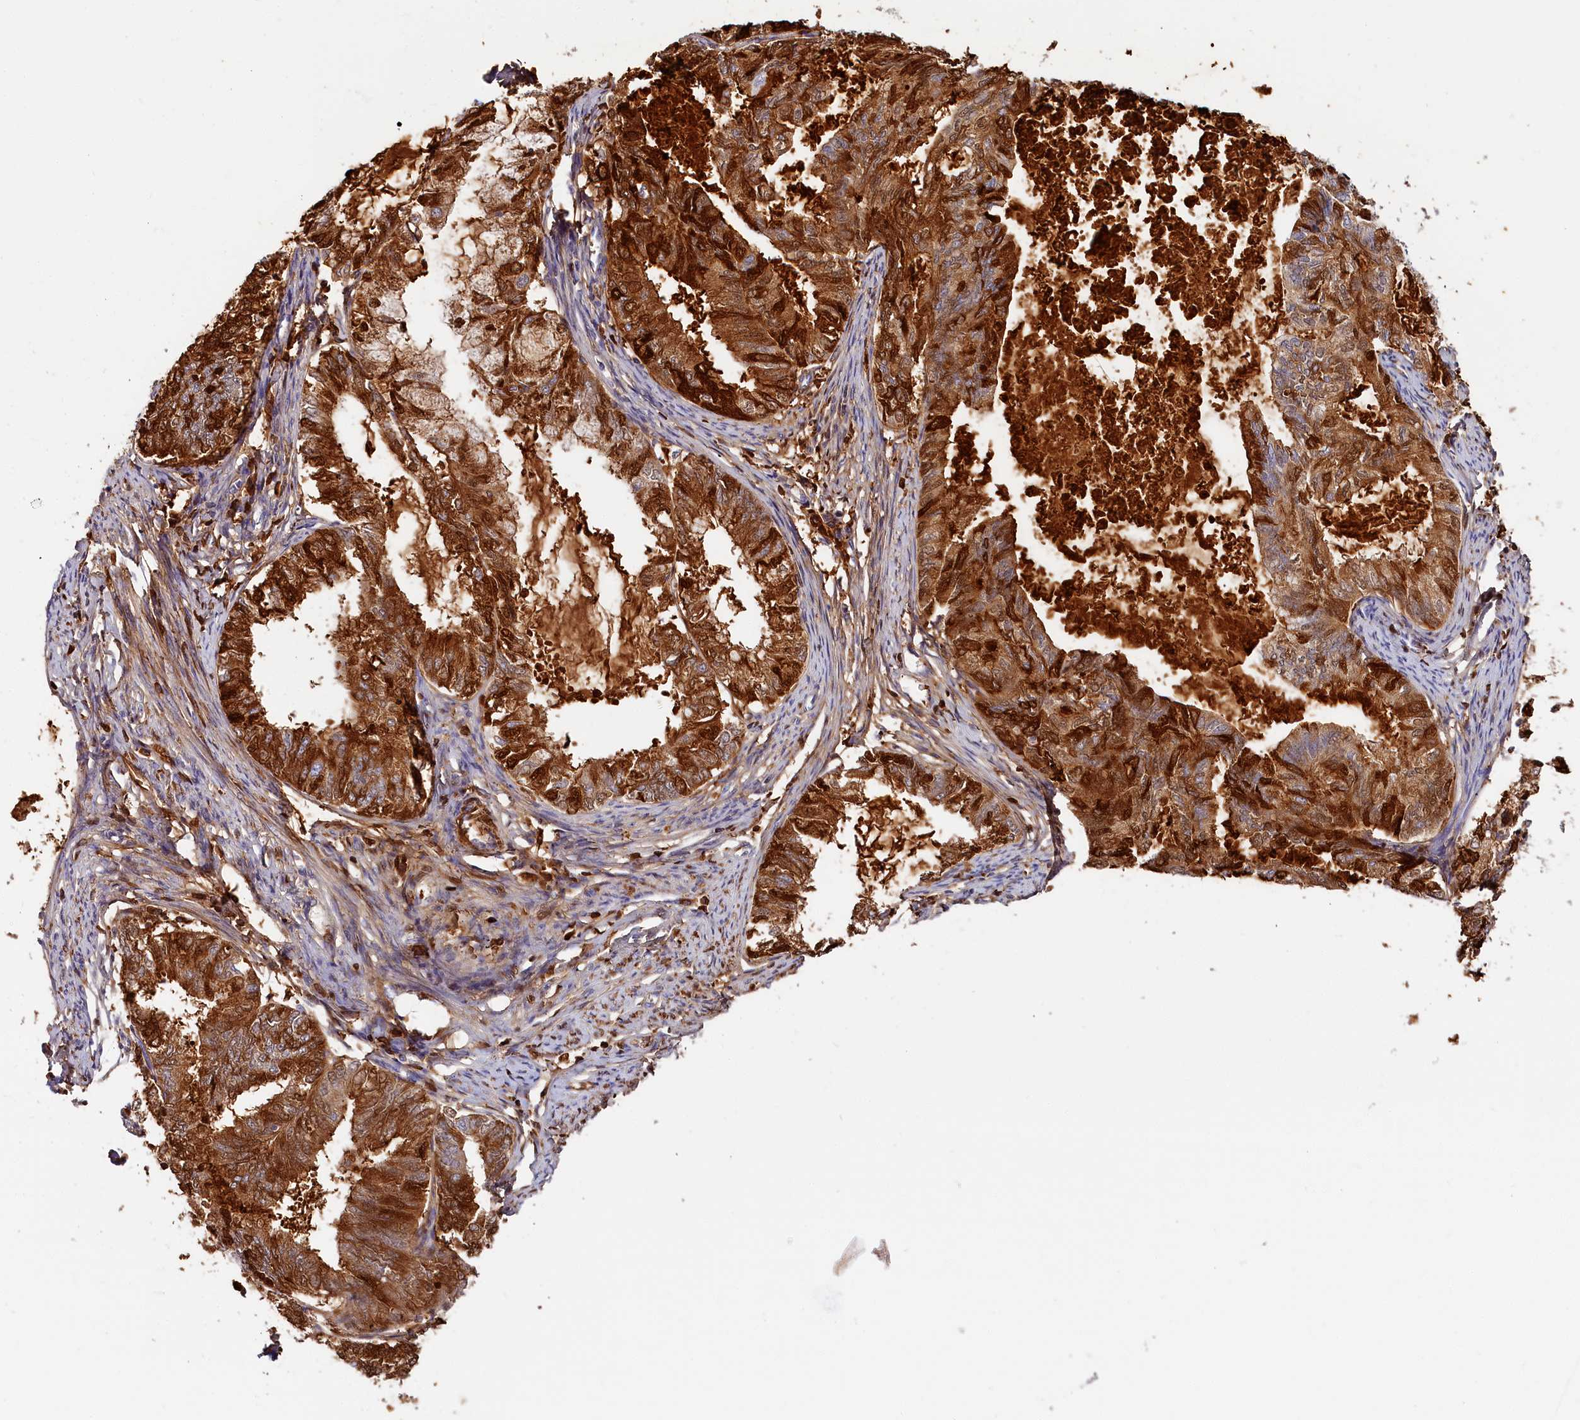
{"staining": {"intensity": "strong", "quantity": ">75%", "location": "cytoplasmic/membranous,nuclear"}, "tissue": "endometrial cancer", "cell_type": "Tumor cells", "image_type": "cancer", "snomed": [{"axis": "morphology", "description": "Adenocarcinoma, NOS"}, {"axis": "topography", "description": "Endometrium"}], "caption": "Endometrial cancer stained with a protein marker demonstrates strong staining in tumor cells.", "gene": "KATNB1", "patient": {"sex": "female", "age": 86}}